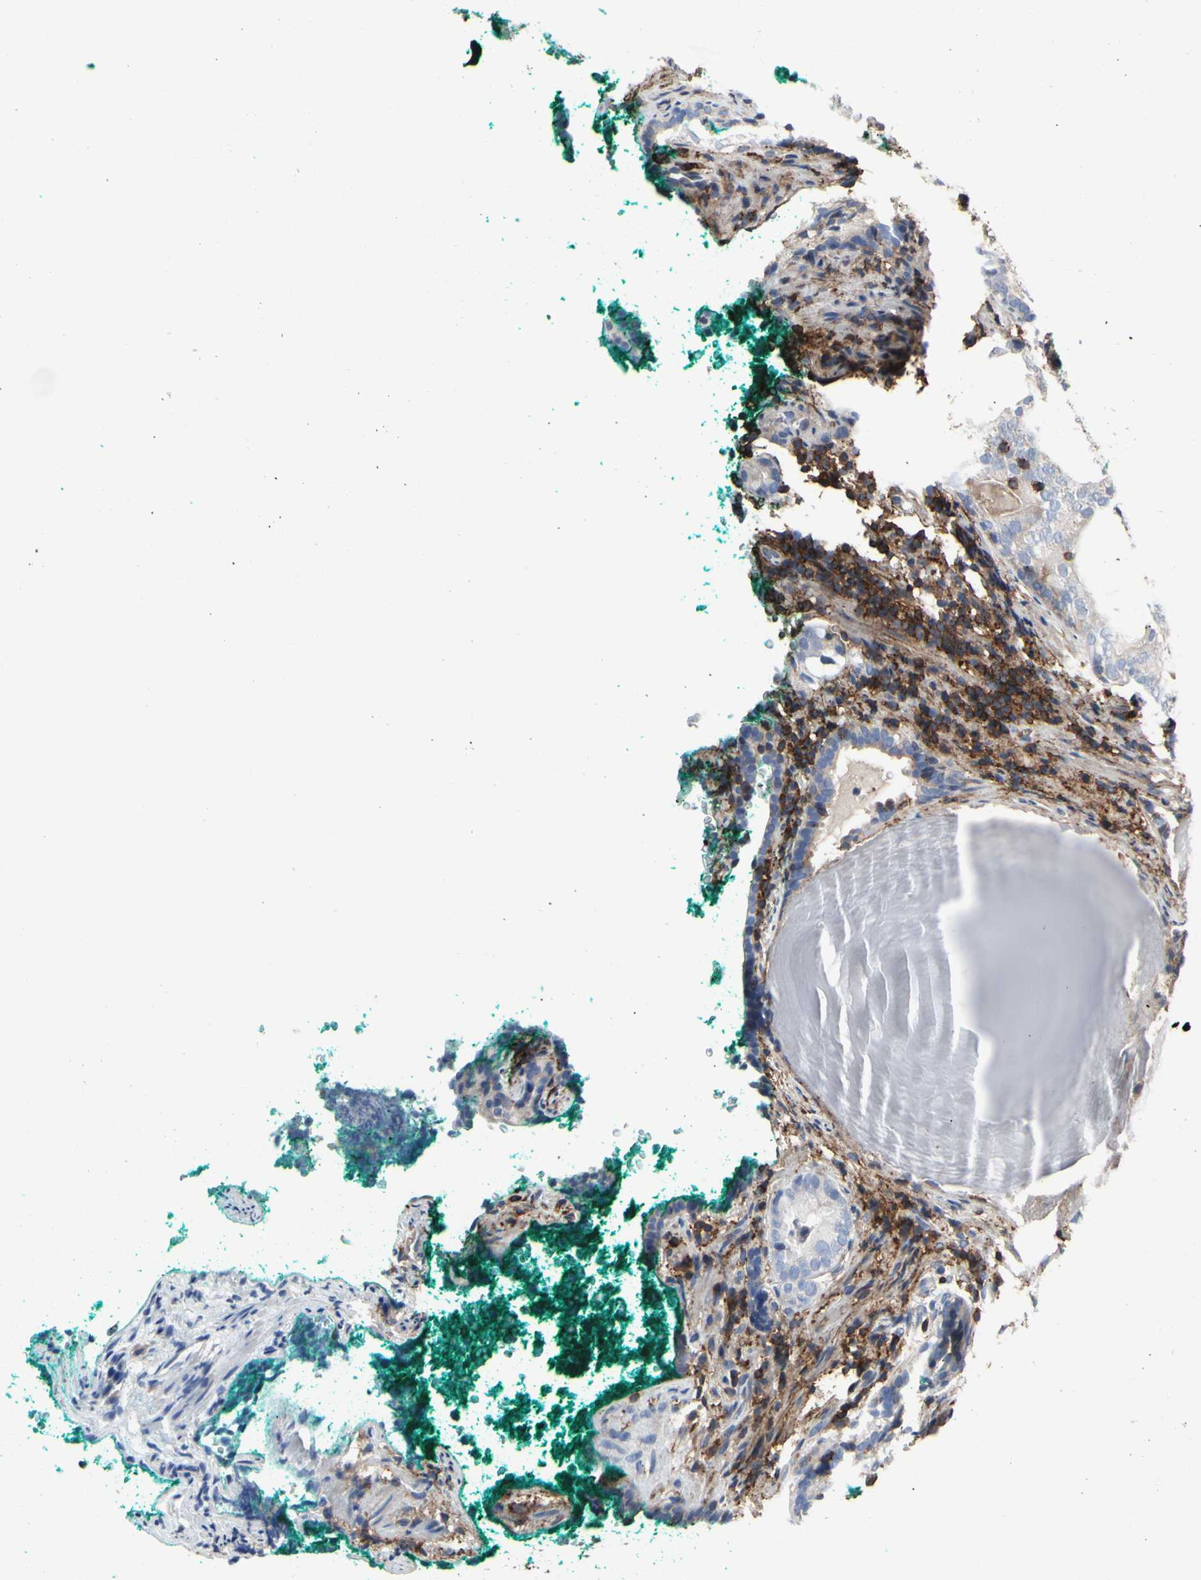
{"staining": {"intensity": "weak", "quantity": "25%-75%", "location": "cytoplasmic/membranous"}, "tissue": "prostate cancer", "cell_type": "Tumor cells", "image_type": "cancer", "snomed": [{"axis": "morphology", "description": "Adenocarcinoma, High grade"}, {"axis": "topography", "description": "Prostate"}], "caption": "IHC staining of prostate adenocarcinoma (high-grade), which demonstrates low levels of weak cytoplasmic/membranous staining in about 25%-75% of tumor cells indicating weak cytoplasmic/membranous protein expression. The staining was performed using DAB (3,3'-diaminobenzidine) (brown) for protein detection and nuclei were counterstained in hematoxylin (blue).", "gene": "ANXA6", "patient": {"sex": "male", "age": 66}}